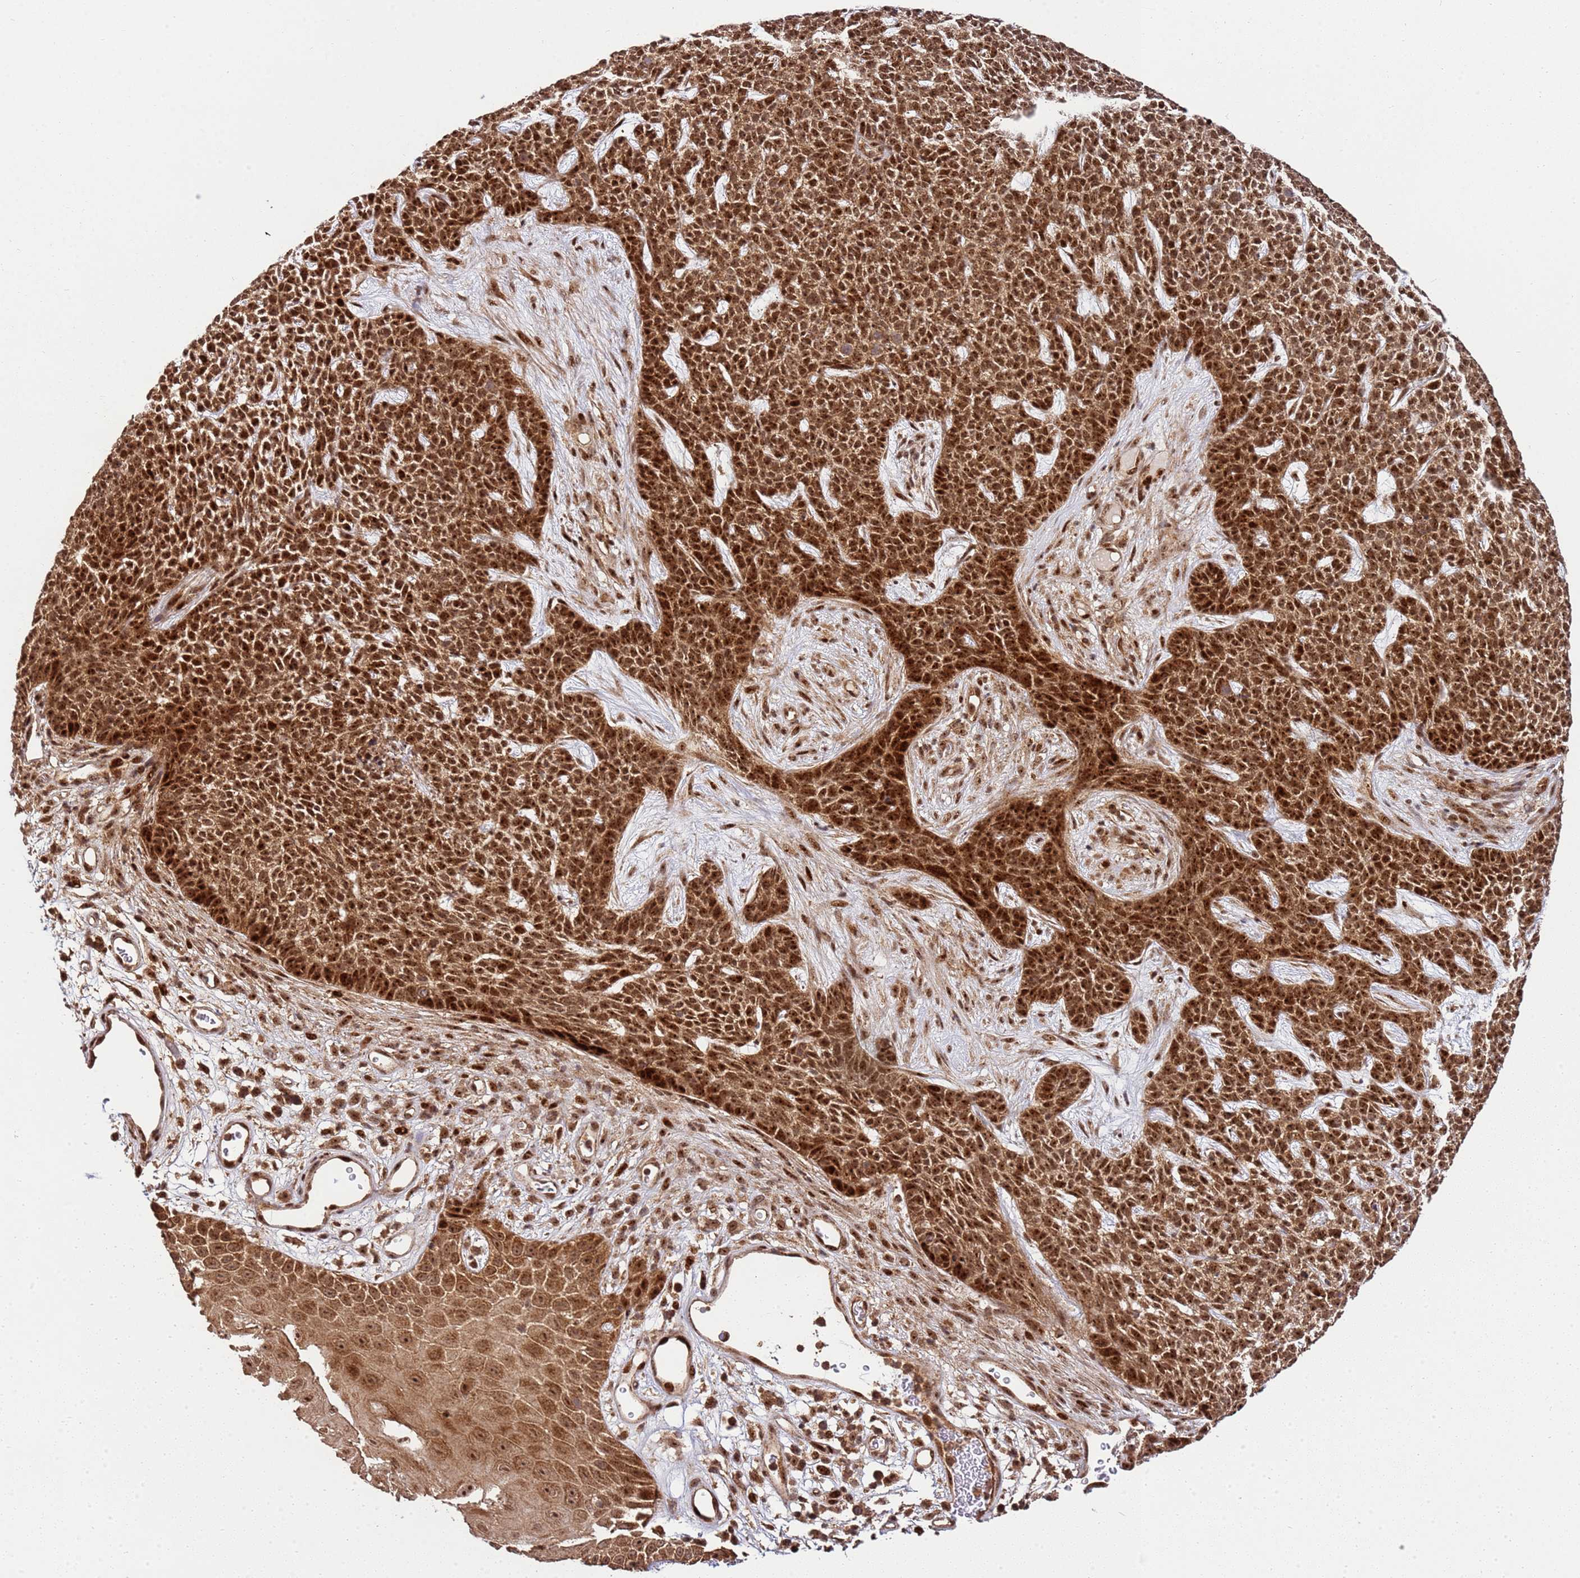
{"staining": {"intensity": "strong", "quantity": ">75%", "location": "cytoplasmic/membranous,nuclear"}, "tissue": "skin cancer", "cell_type": "Tumor cells", "image_type": "cancer", "snomed": [{"axis": "morphology", "description": "Basal cell carcinoma"}, {"axis": "topography", "description": "Skin"}], "caption": "A micrograph of skin cancer stained for a protein reveals strong cytoplasmic/membranous and nuclear brown staining in tumor cells.", "gene": "PEX14", "patient": {"sex": "female", "age": 84}}